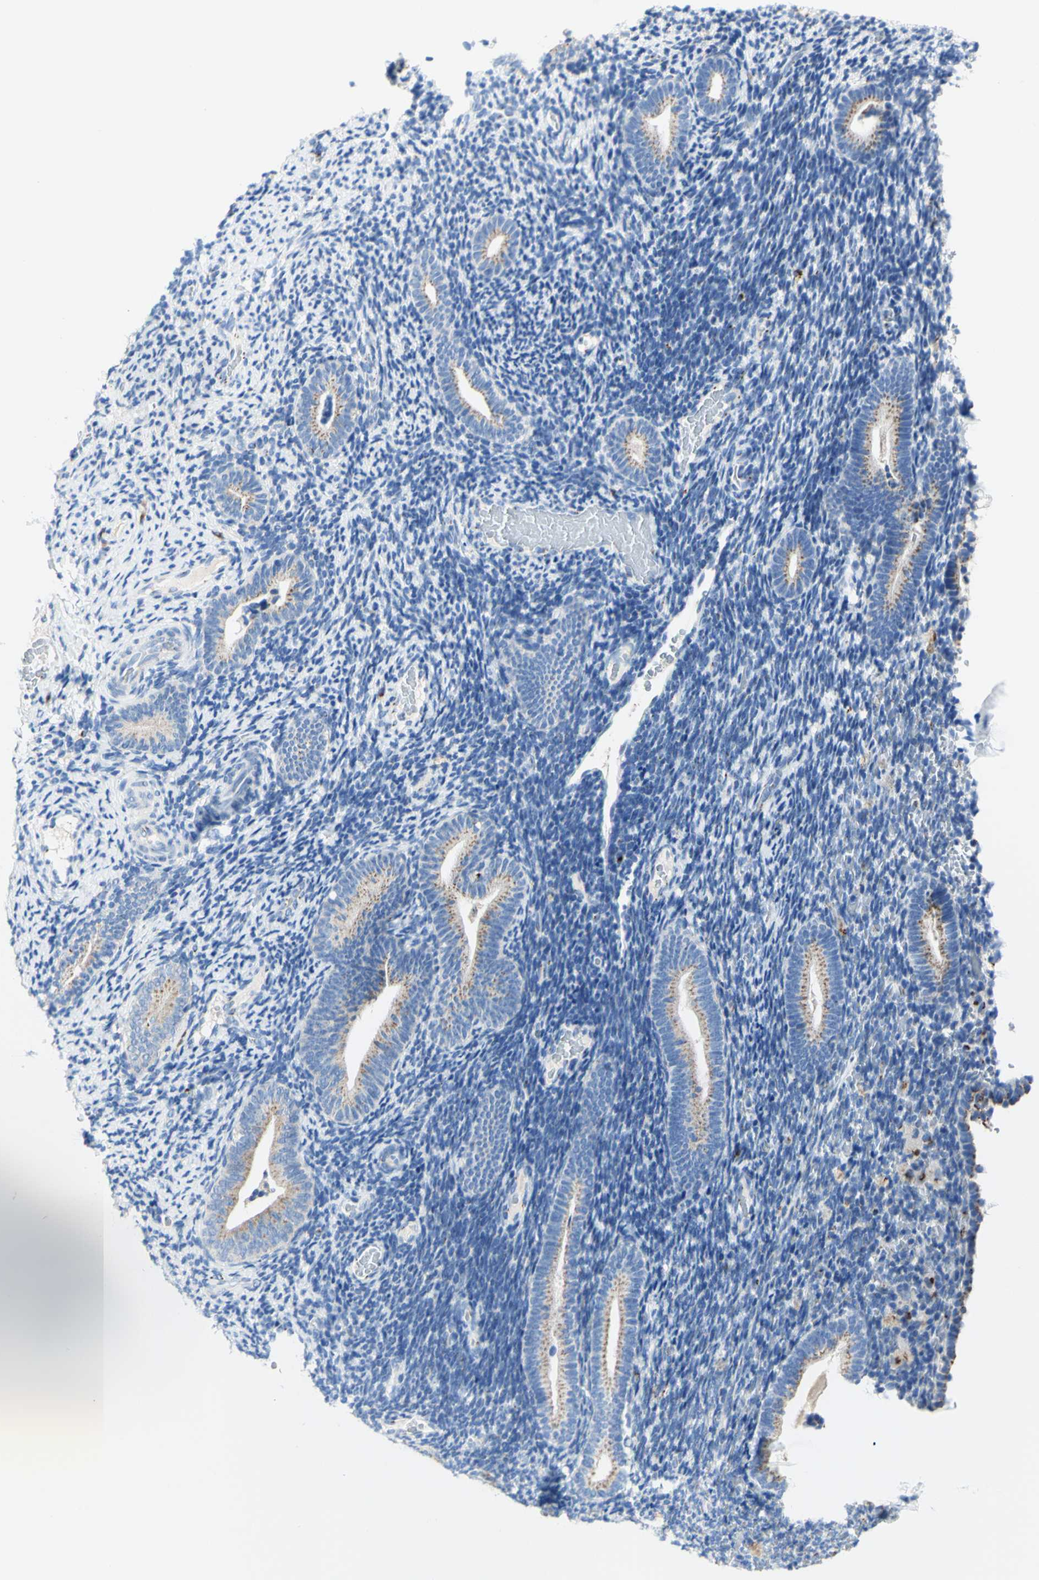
{"staining": {"intensity": "weak", "quantity": "<25%", "location": "cytoplasmic/membranous"}, "tissue": "endometrium", "cell_type": "Cells in endometrial stroma", "image_type": "normal", "snomed": [{"axis": "morphology", "description": "Normal tissue, NOS"}, {"axis": "topography", "description": "Endometrium"}], "caption": "There is no significant expression in cells in endometrial stroma of endometrium. Nuclei are stained in blue.", "gene": "GALNT2", "patient": {"sex": "female", "age": 51}}